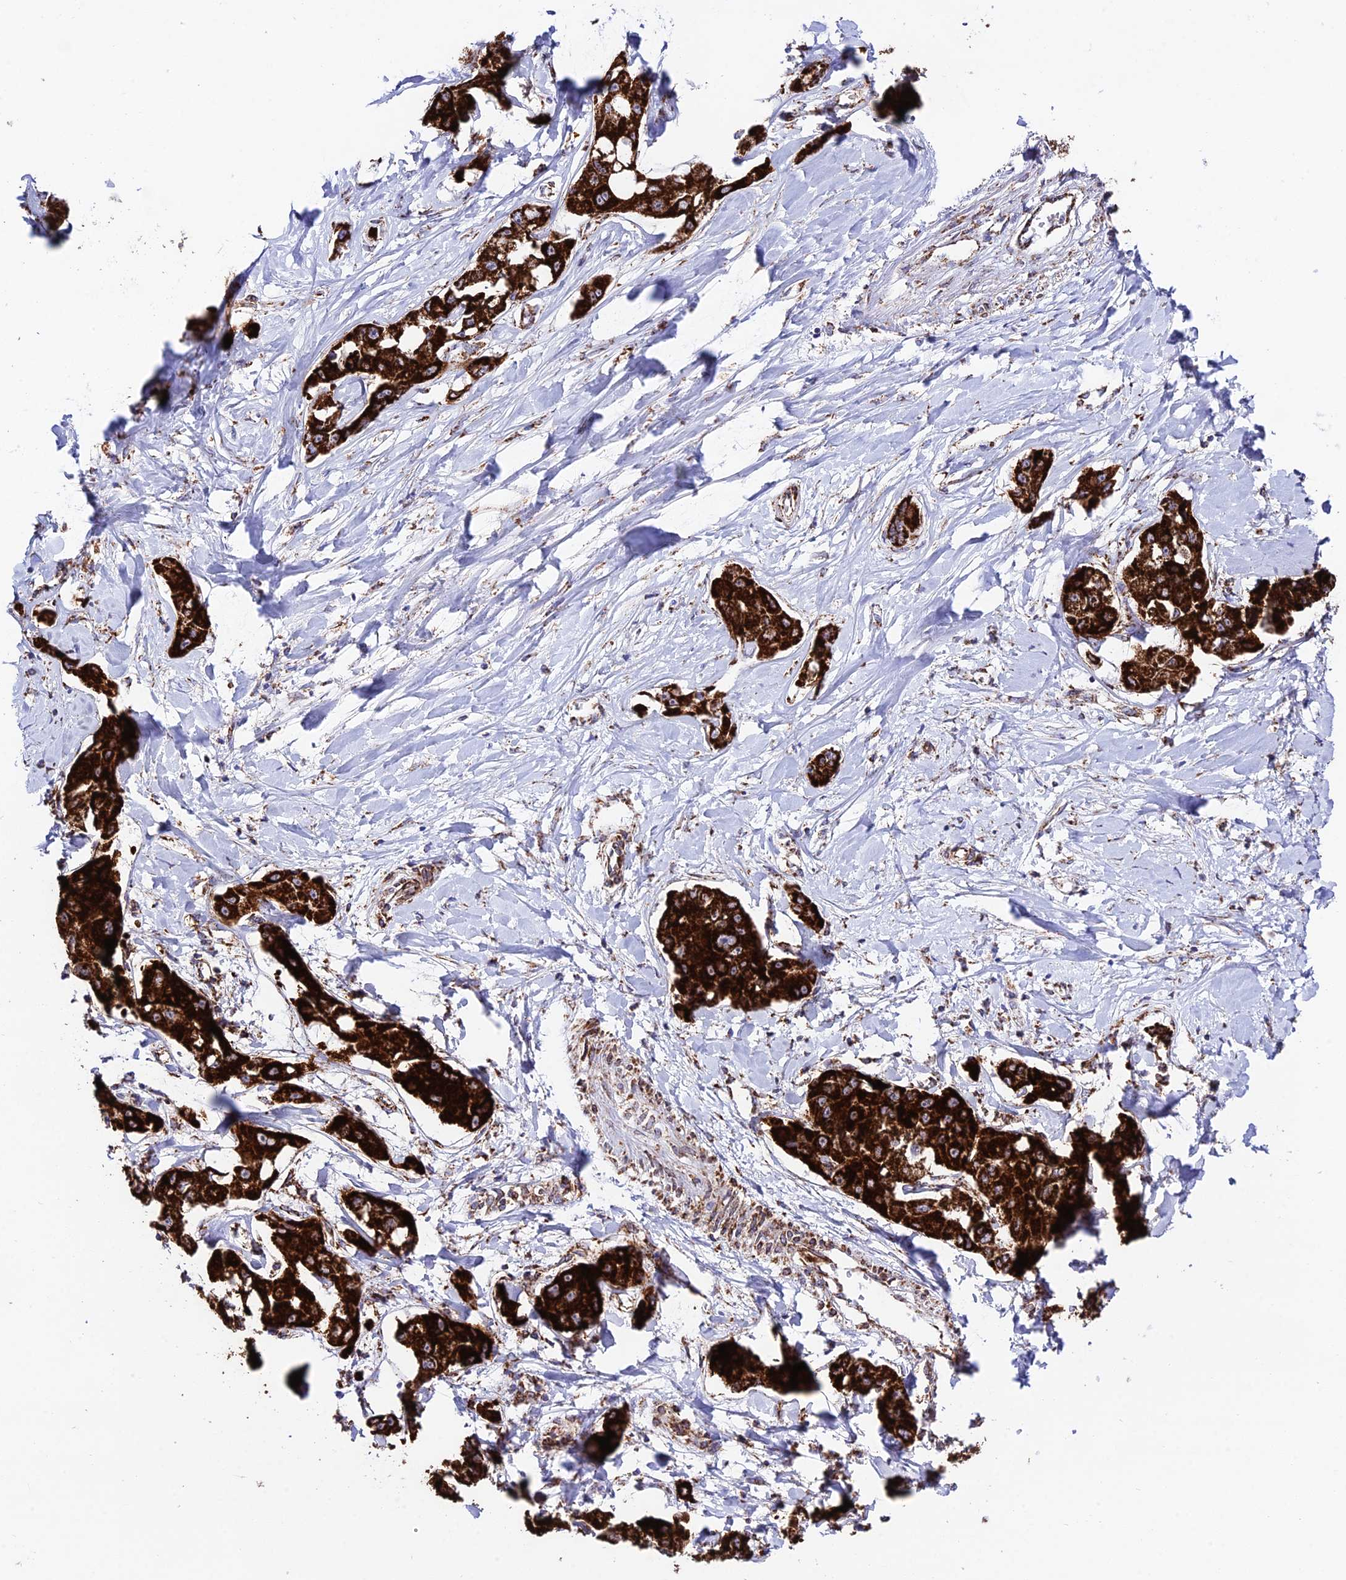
{"staining": {"intensity": "strong", "quantity": ">75%", "location": "cytoplasmic/membranous"}, "tissue": "liver cancer", "cell_type": "Tumor cells", "image_type": "cancer", "snomed": [{"axis": "morphology", "description": "Cholangiocarcinoma"}, {"axis": "topography", "description": "Liver"}], "caption": "IHC image of liver cancer (cholangiocarcinoma) stained for a protein (brown), which reveals high levels of strong cytoplasmic/membranous expression in approximately >75% of tumor cells.", "gene": "CHCHD3", "patient": {"sex": "male", "age": 59}}